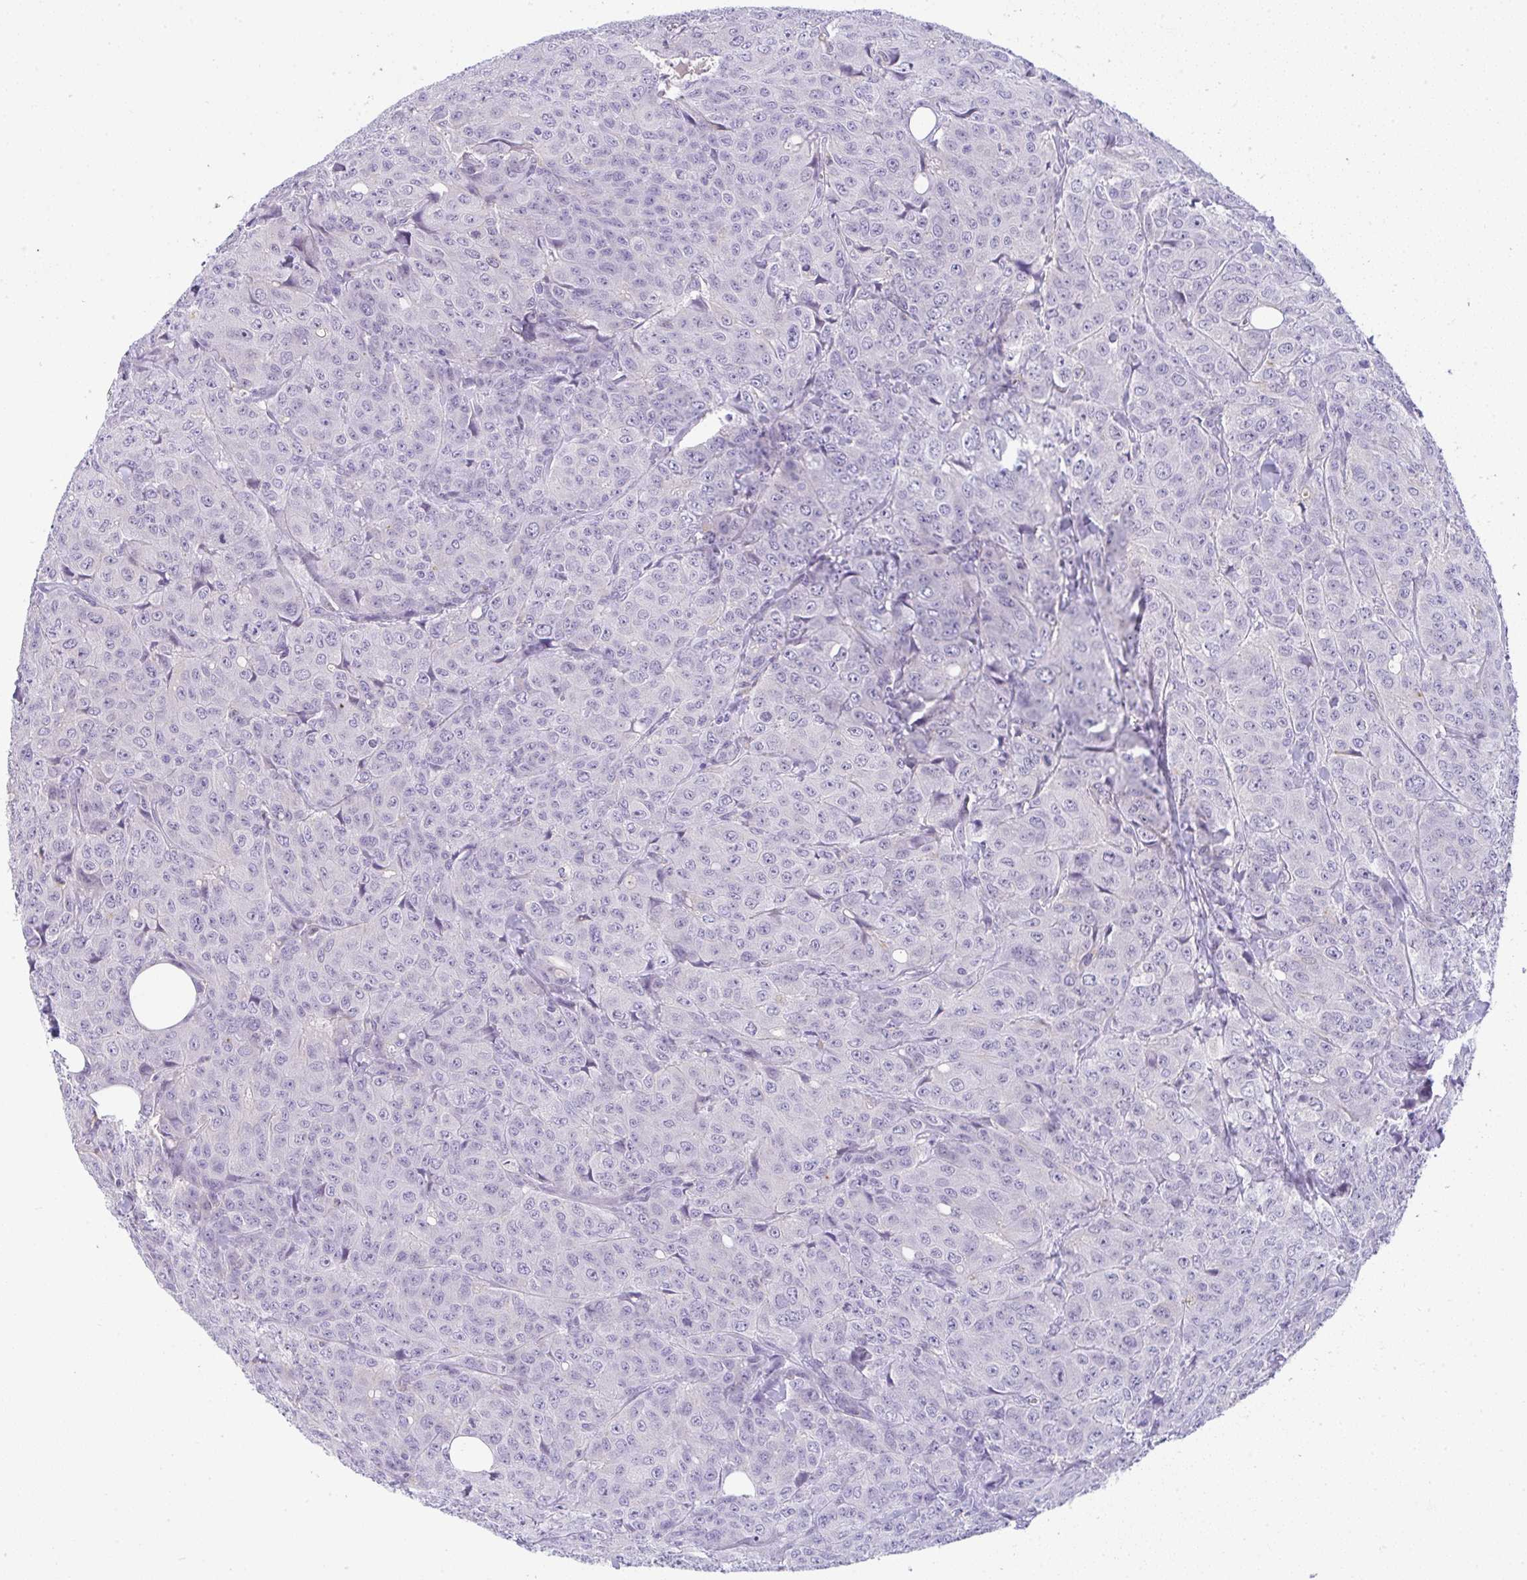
{"staining": {"intensity": "negative", "quantity": "none", "location": "none"}, "tissue": "breast cancer", "cell_type": "Tumor cells", "image_type": "cancer", "snomed": [{"axis": "morphology", "description": "Duct carcinoma"}, {"axis": "topography", "description": "Breast"}], "caption": "Human breast cancer (intraductal carcinoma) stained for a protein using immunohistochemistry reveals no expression in tumor cells.", "gene": "FAM177A1", "patient": {"sex": "female", "age": 43}}